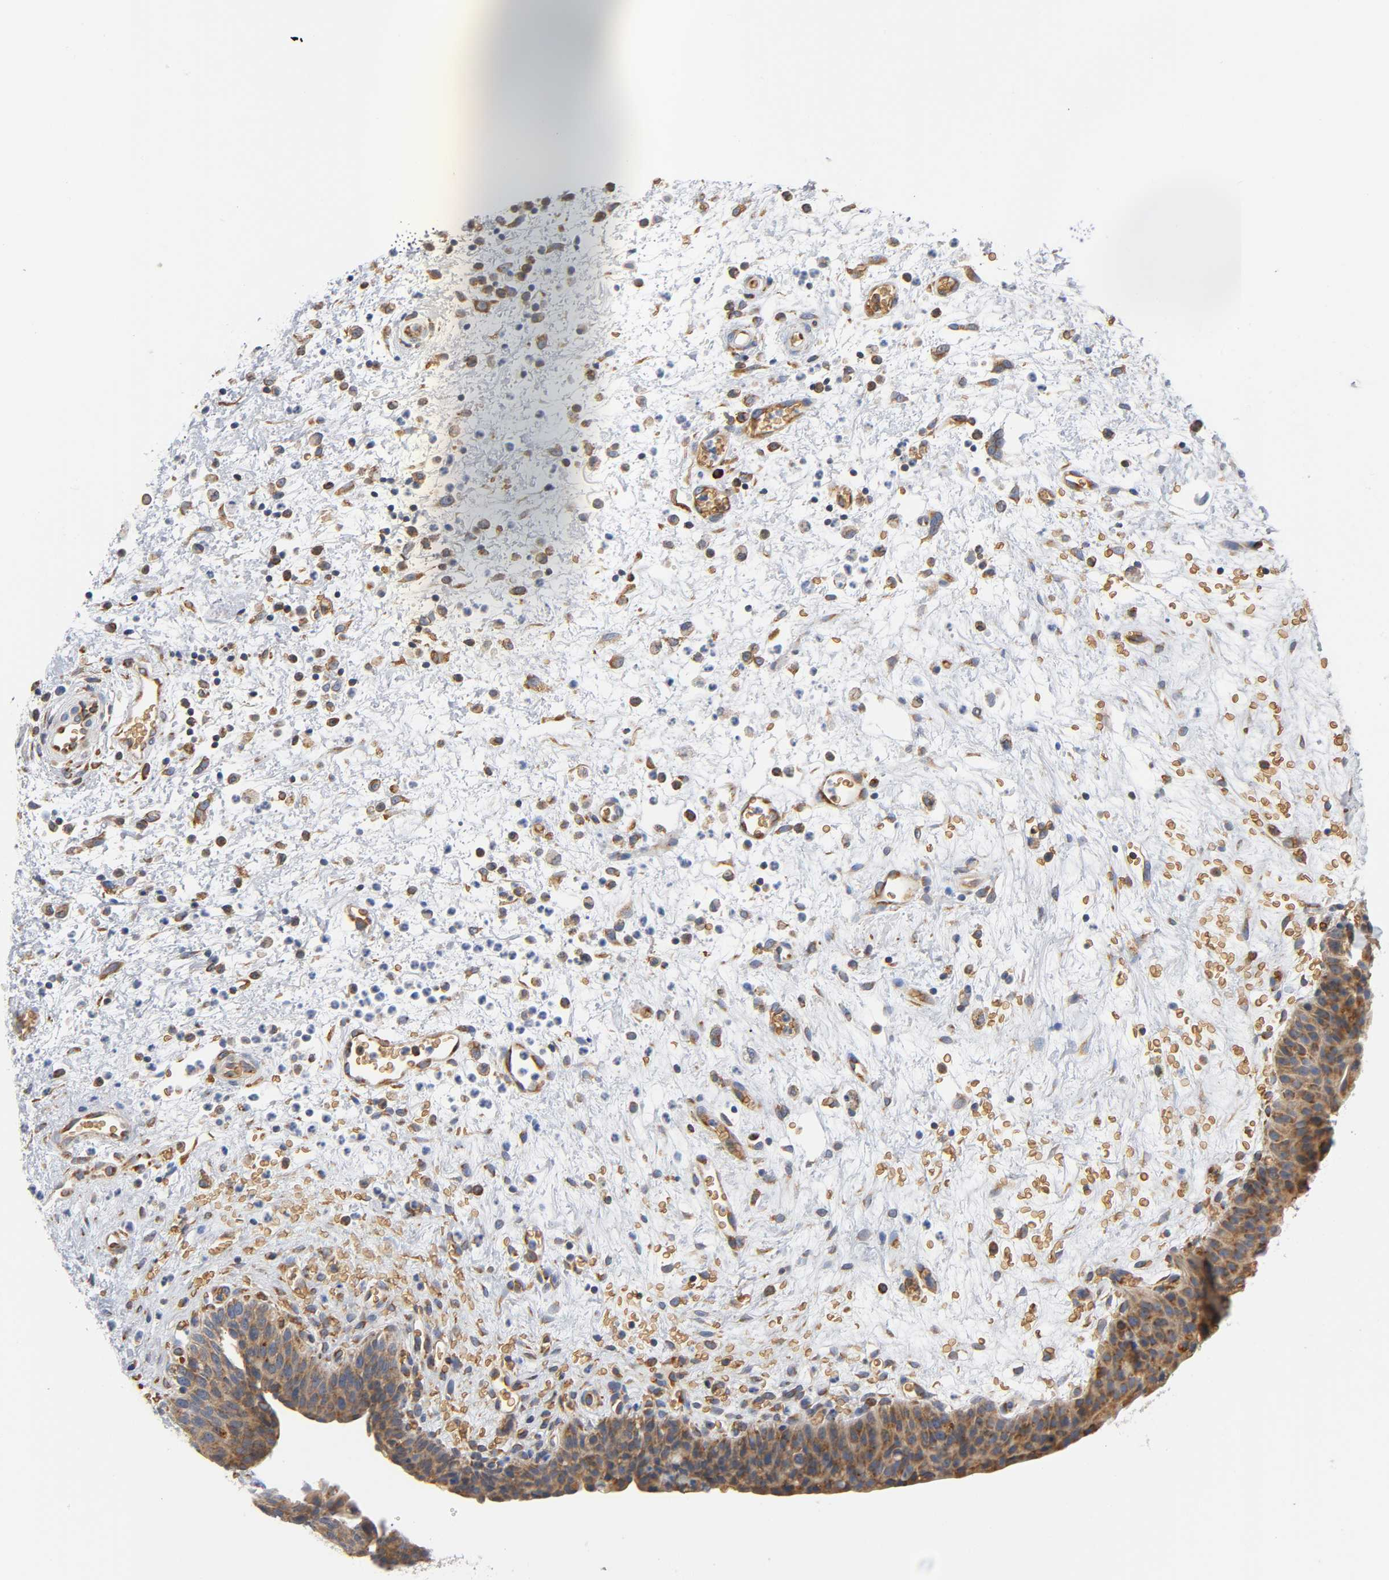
{"staining": {"intensity": "moderate", "quantity": ">75%", "location": "cytoplasmic/membranous"}, "tissue": "urinary bladder", "cell_type": "Urothelial cells", "image_type": "normal", "snomed": [{"axis": "morphology", "description": "Normal tissue, NOS"}, {"axis": "morphology", "description": "Dysplasia, NOS"}, {"axis": "topography", "description": "Urinary bladder"}], "caption": "IHC staining of normal urinary bladder, which displays medium levels of moderate cytoplasmic/membranous expression in about >75% of urothelial cells indicating moderate cytoplasmic/membranous protein staining. The staining was performed using DAB (brown) for protein detection and nuclei were counterstained in hematoxylin (blue).", "gene": "UCKL1", "patient": {"sex": "male", "age": 35}}